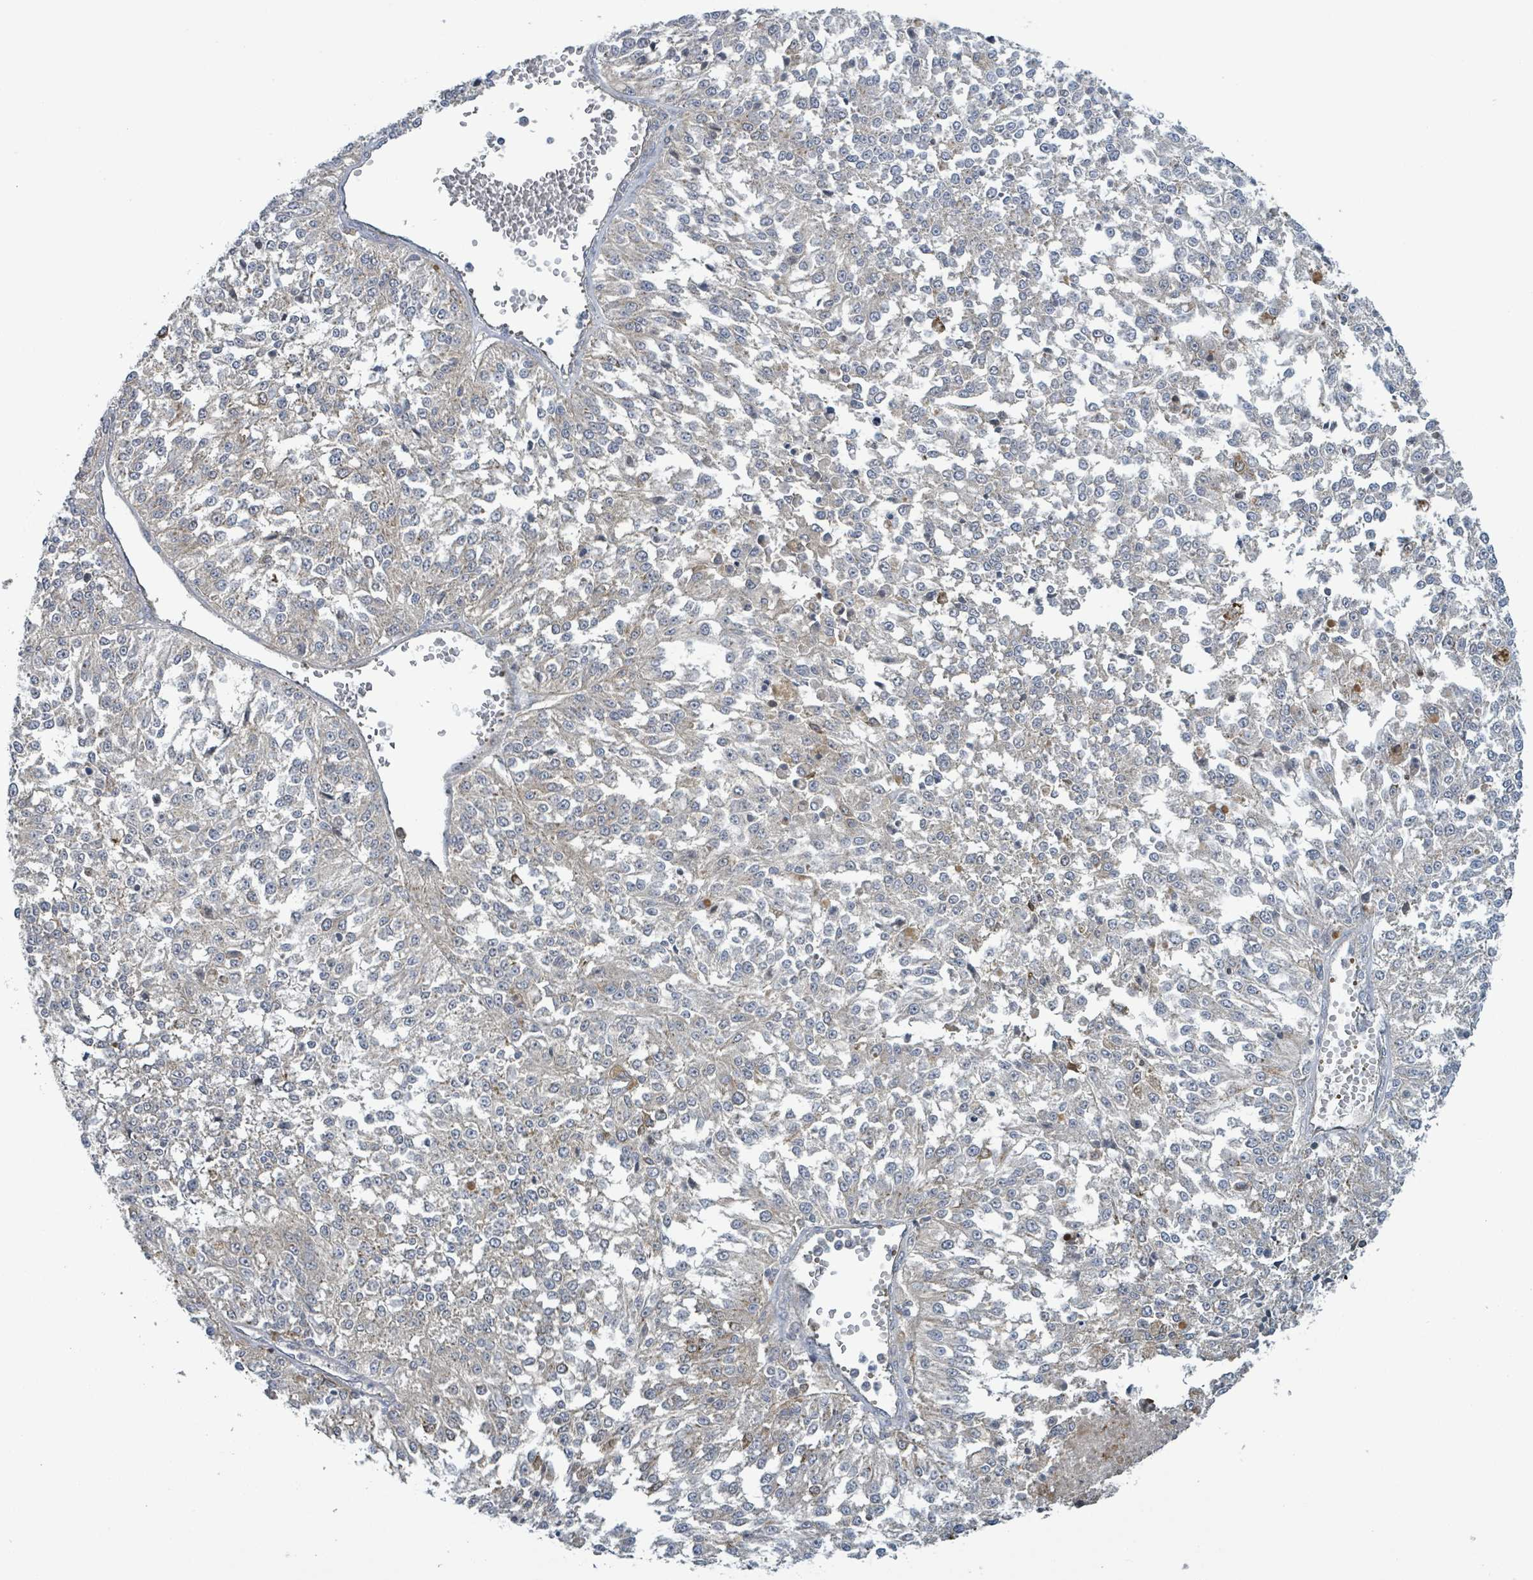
{"staining": {"intensity": "negative", "quantity": "none", "location": "none"}, "tissue": "melanoma", "cell_type": "Tumor cells", "image_type": "cancer", "snomed": [{"axis": "morphology", "description": "Malignant melanoma, NOS"}, {"axis": "topography", "description": "Skin"}], "caption": "The photomicrograph shows no staining of tumor cells in malignant melanoma.", "gene": "CCDC121", "patient": {"sex": "female", "age": 64}}